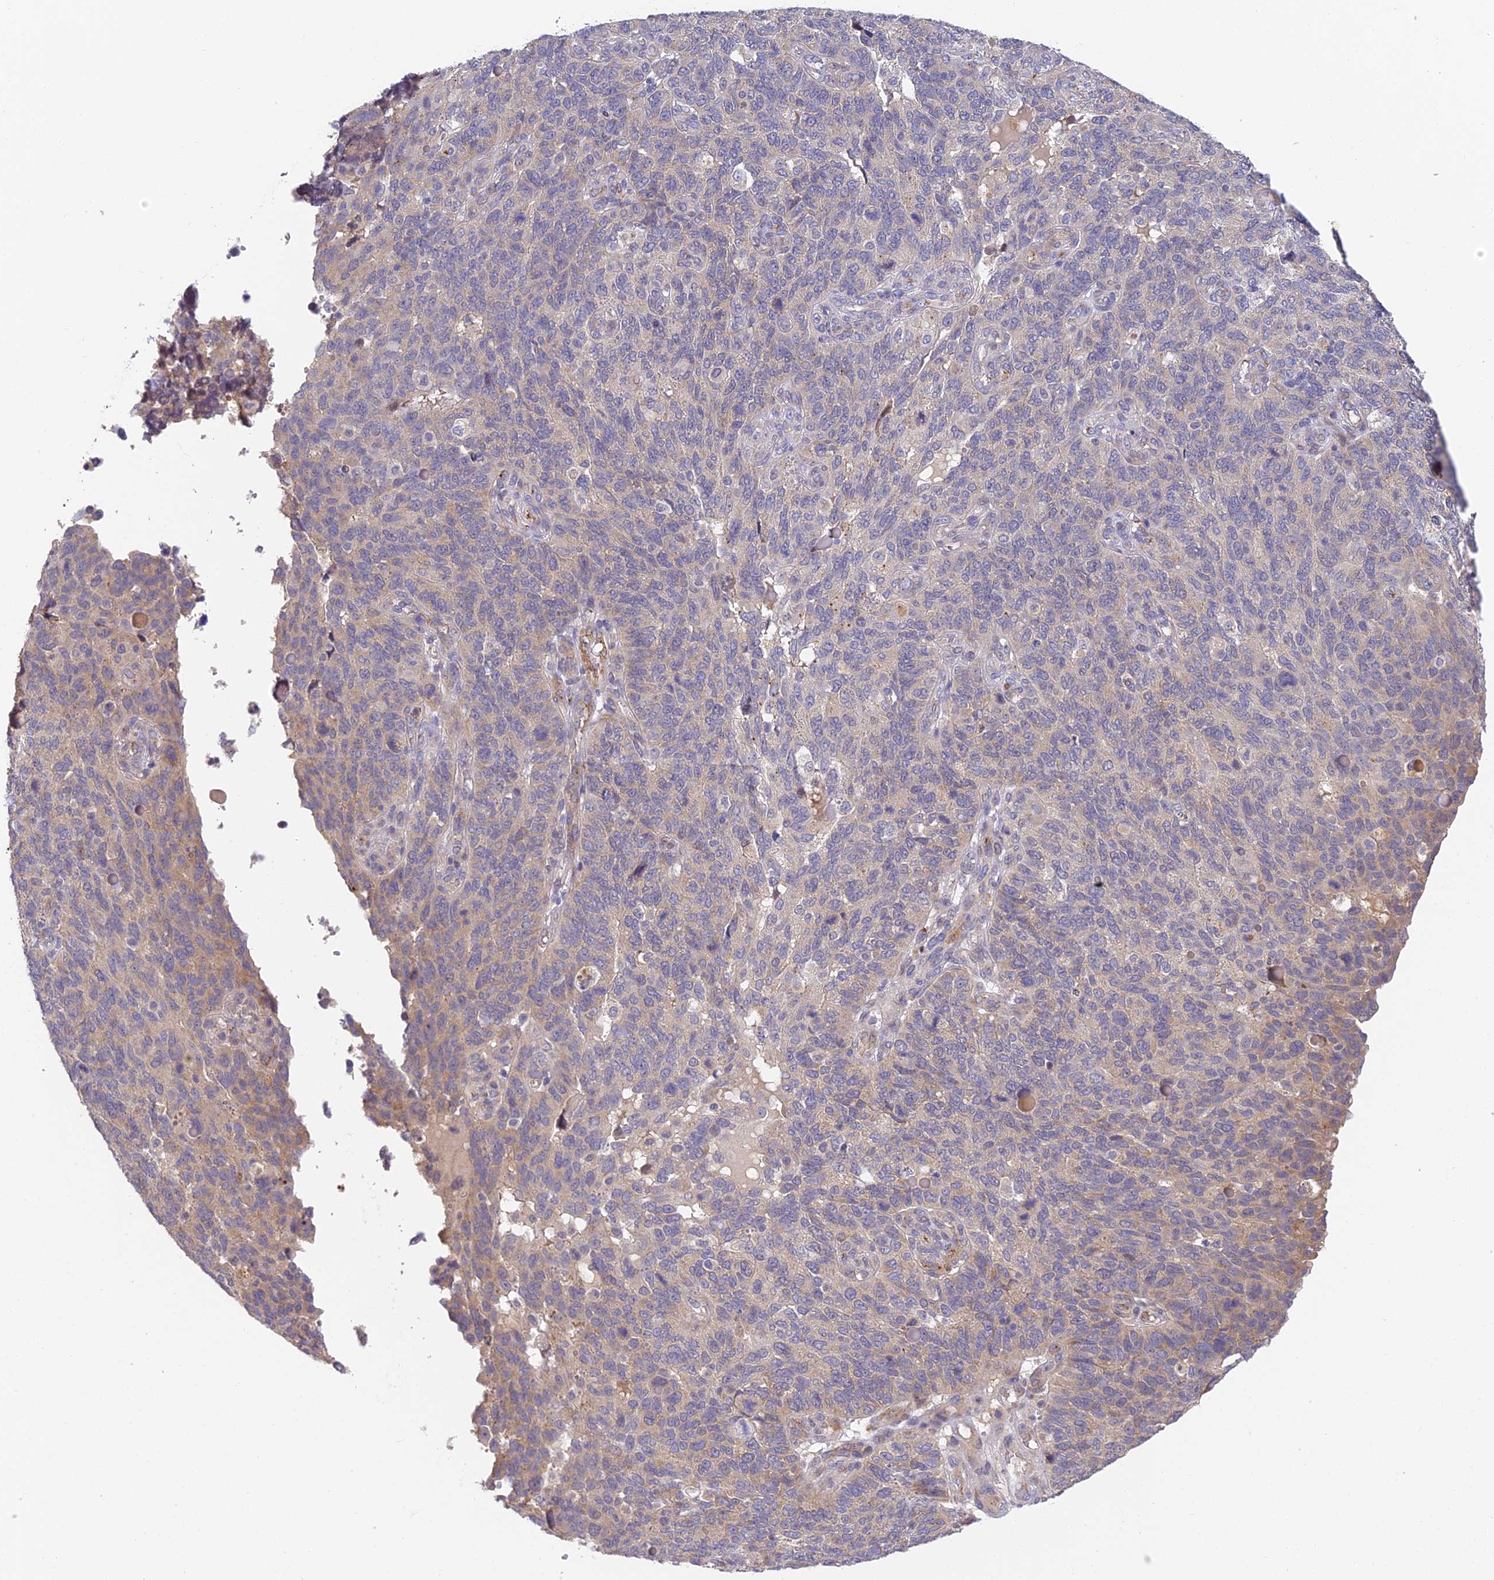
{"staining": {"intensity": "weak", "quantity": "25%-75%", "location": "cytoplasmic/membranous"}, "tissue": "endometrial cancer", "cell_type": "Tumor cells", "image_type": "cancer", "snomed": [{"axis": "morphology", "description": "Adenocarcinoma, NOS"}, {"axis": "topography", "description": "Endometrium"}], "caption": "Immunohistochemical staining of adenocarcinoma (endometrial) exhibits weak cytoplasmic/membranous protein expression in approximately 25%-75% of tumor cells.", "gene": "DNAAF10", "patient": {"sex": "female", "age": 66}}